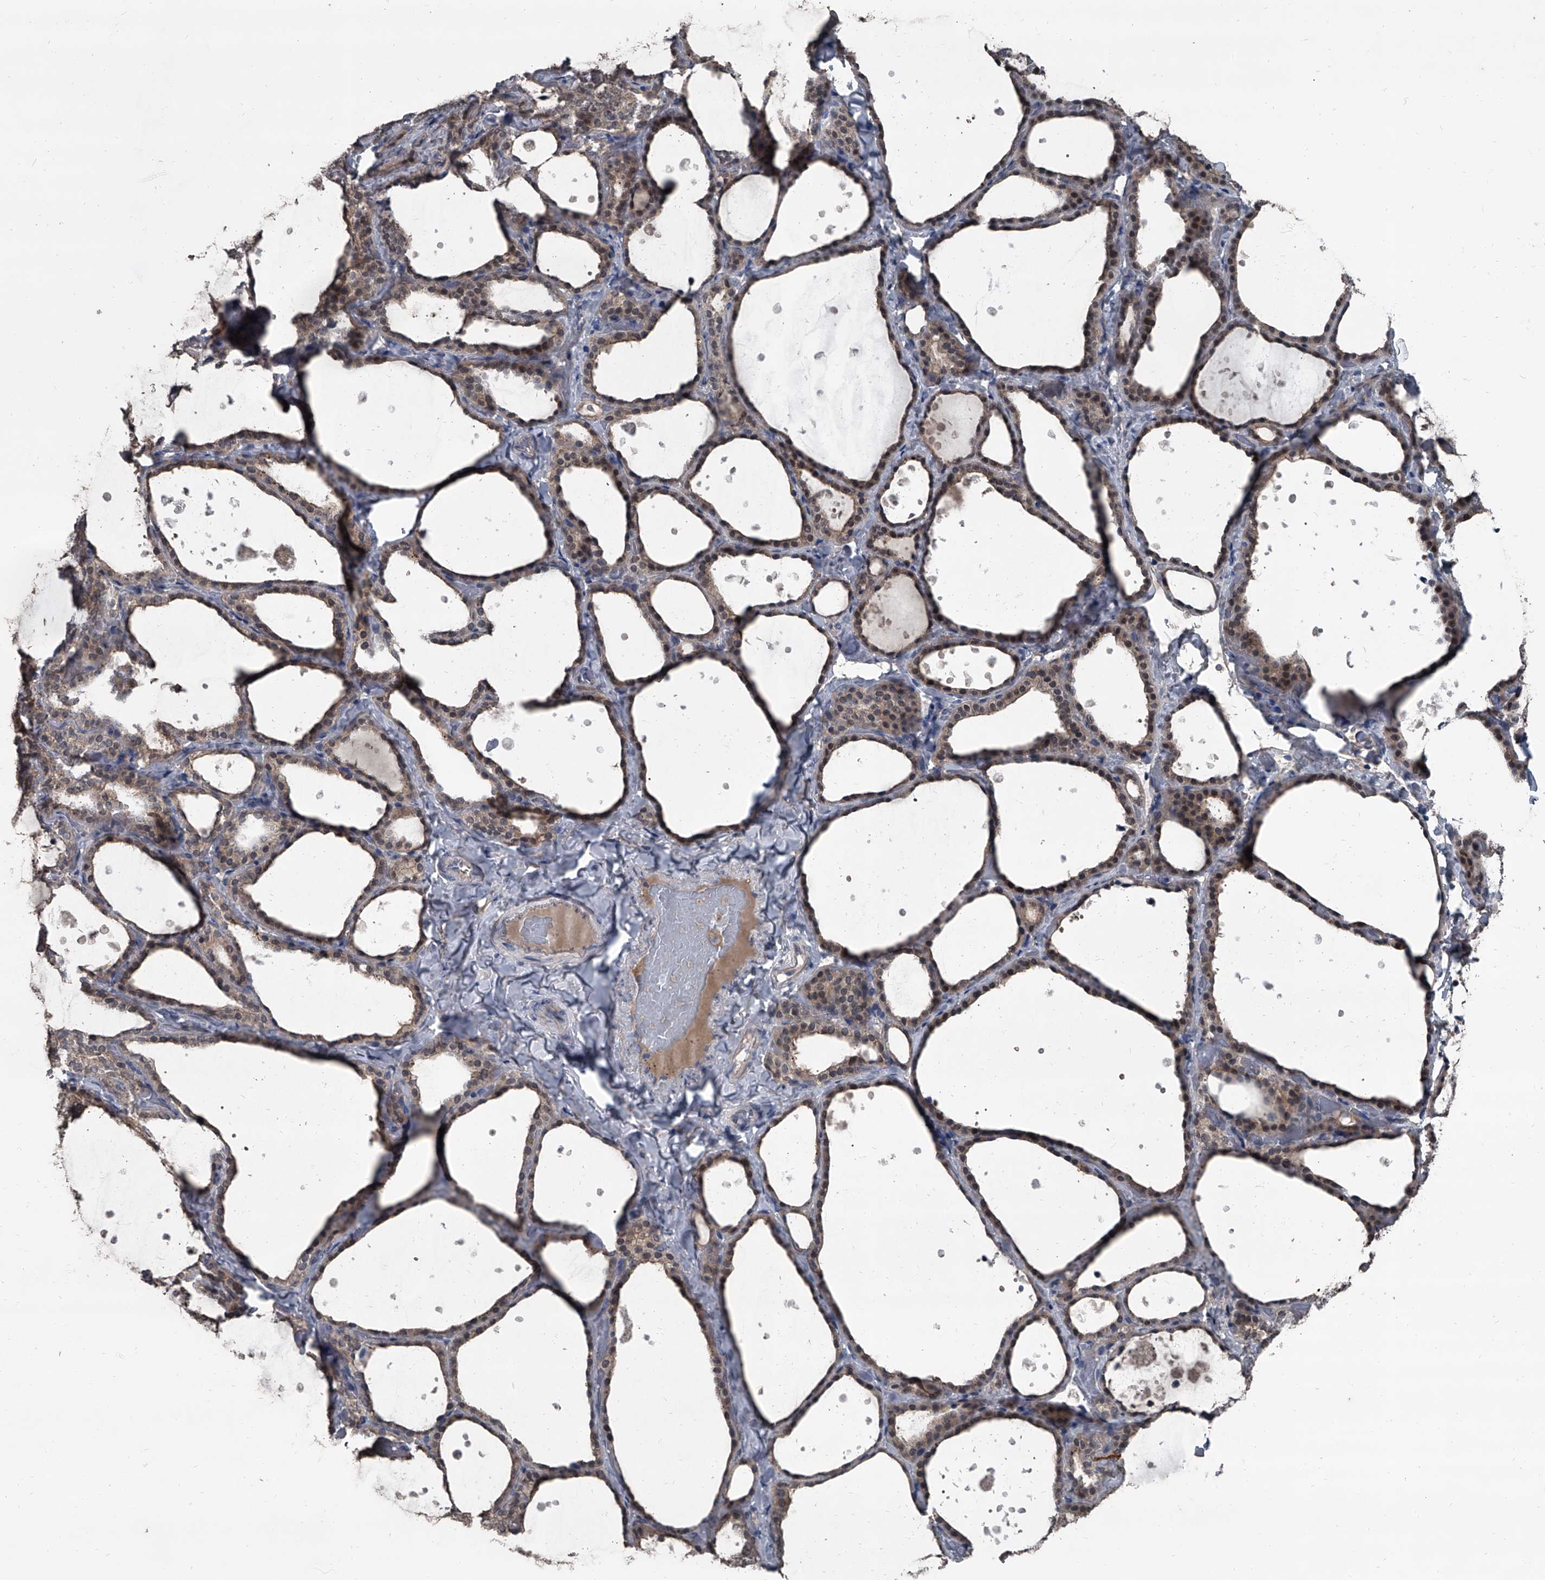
{"staining": {"intensity": "weak", "quantity": ">75%", "location": "cytoplasmic/membranous"}, "tissue": "thyroid gland", "cell_type": "Glandular cells", "image_type": "normal", "snomed": [{"axis": "morphology", "description": "Normal tissue, NOS"}, {"axis": "topography", "description": "Thyroid gland"}], "caption": "Immunohistochemical staining of benign thyroid gland exhibits >75% levels of weak cytoplasmic/membranous protein staining in about >75% of glandular cells. (Stains: DAB (3,3'-diaminobenzidine) in brown, nuclei in blue, Microscopy: brightfield microscopy at high magnification).", "gene": "OARD1", "patient": {"sex": "female", "age": 44}}